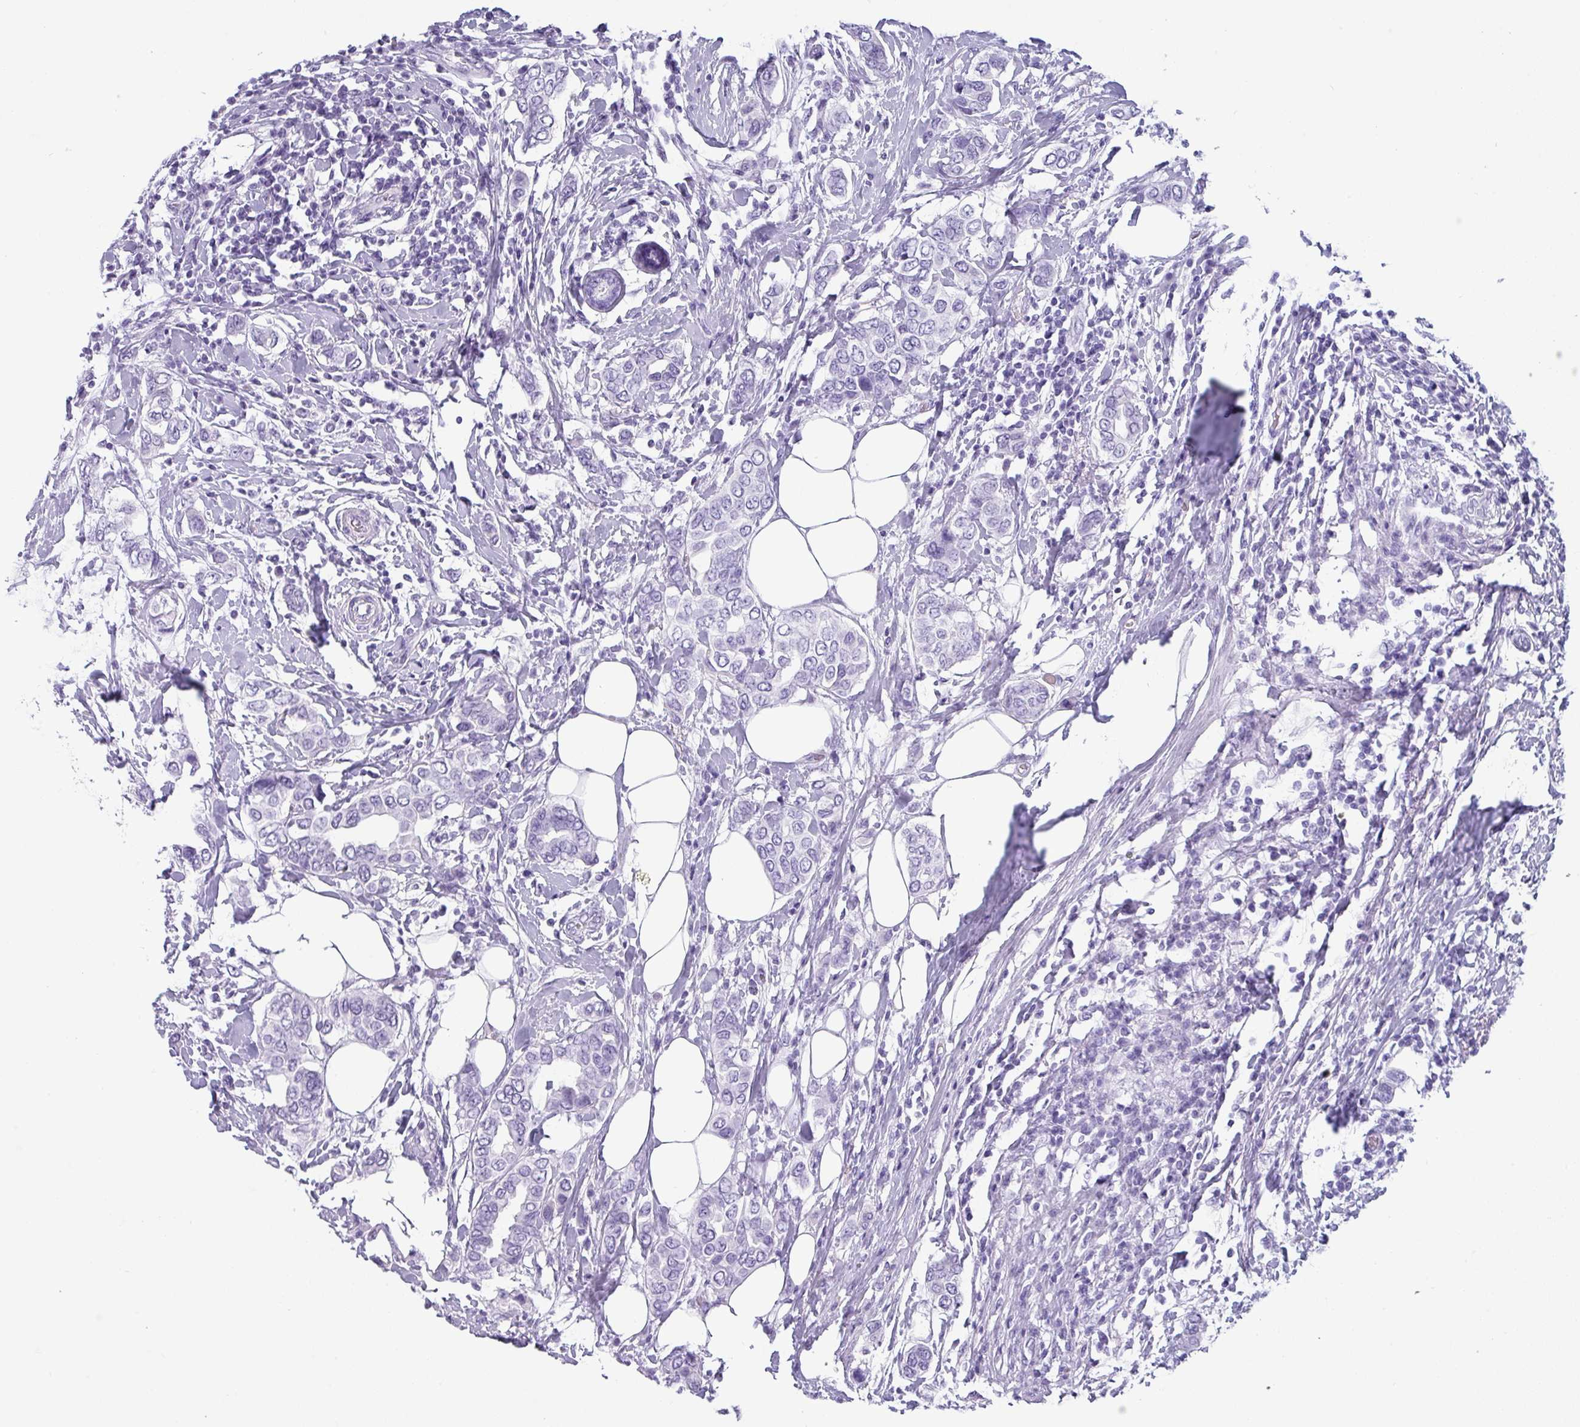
{"staining": {"intensity": "negative", "quantity": "none", "location": "none"}, "tissue": "breast cancer", "cell_type": "Tumor cells", "image_type": "cancer", "snomed": [{"axis": "morphology", "description": "Lobular carcinoma"}, {"axis": "topography", "description": "Breast"}], "caption": "Tumor cells show no significant protein positivity in breast cancer. The staining was performed using DAB (3,3'-diaminobenzidine) to visualize the protein expression in brown, while the nuclei were stained in blue with hematoxylin (Magnification: 20x).", "gene": "CRYBB2", "patient": {"sex": "female", "age": 51}}